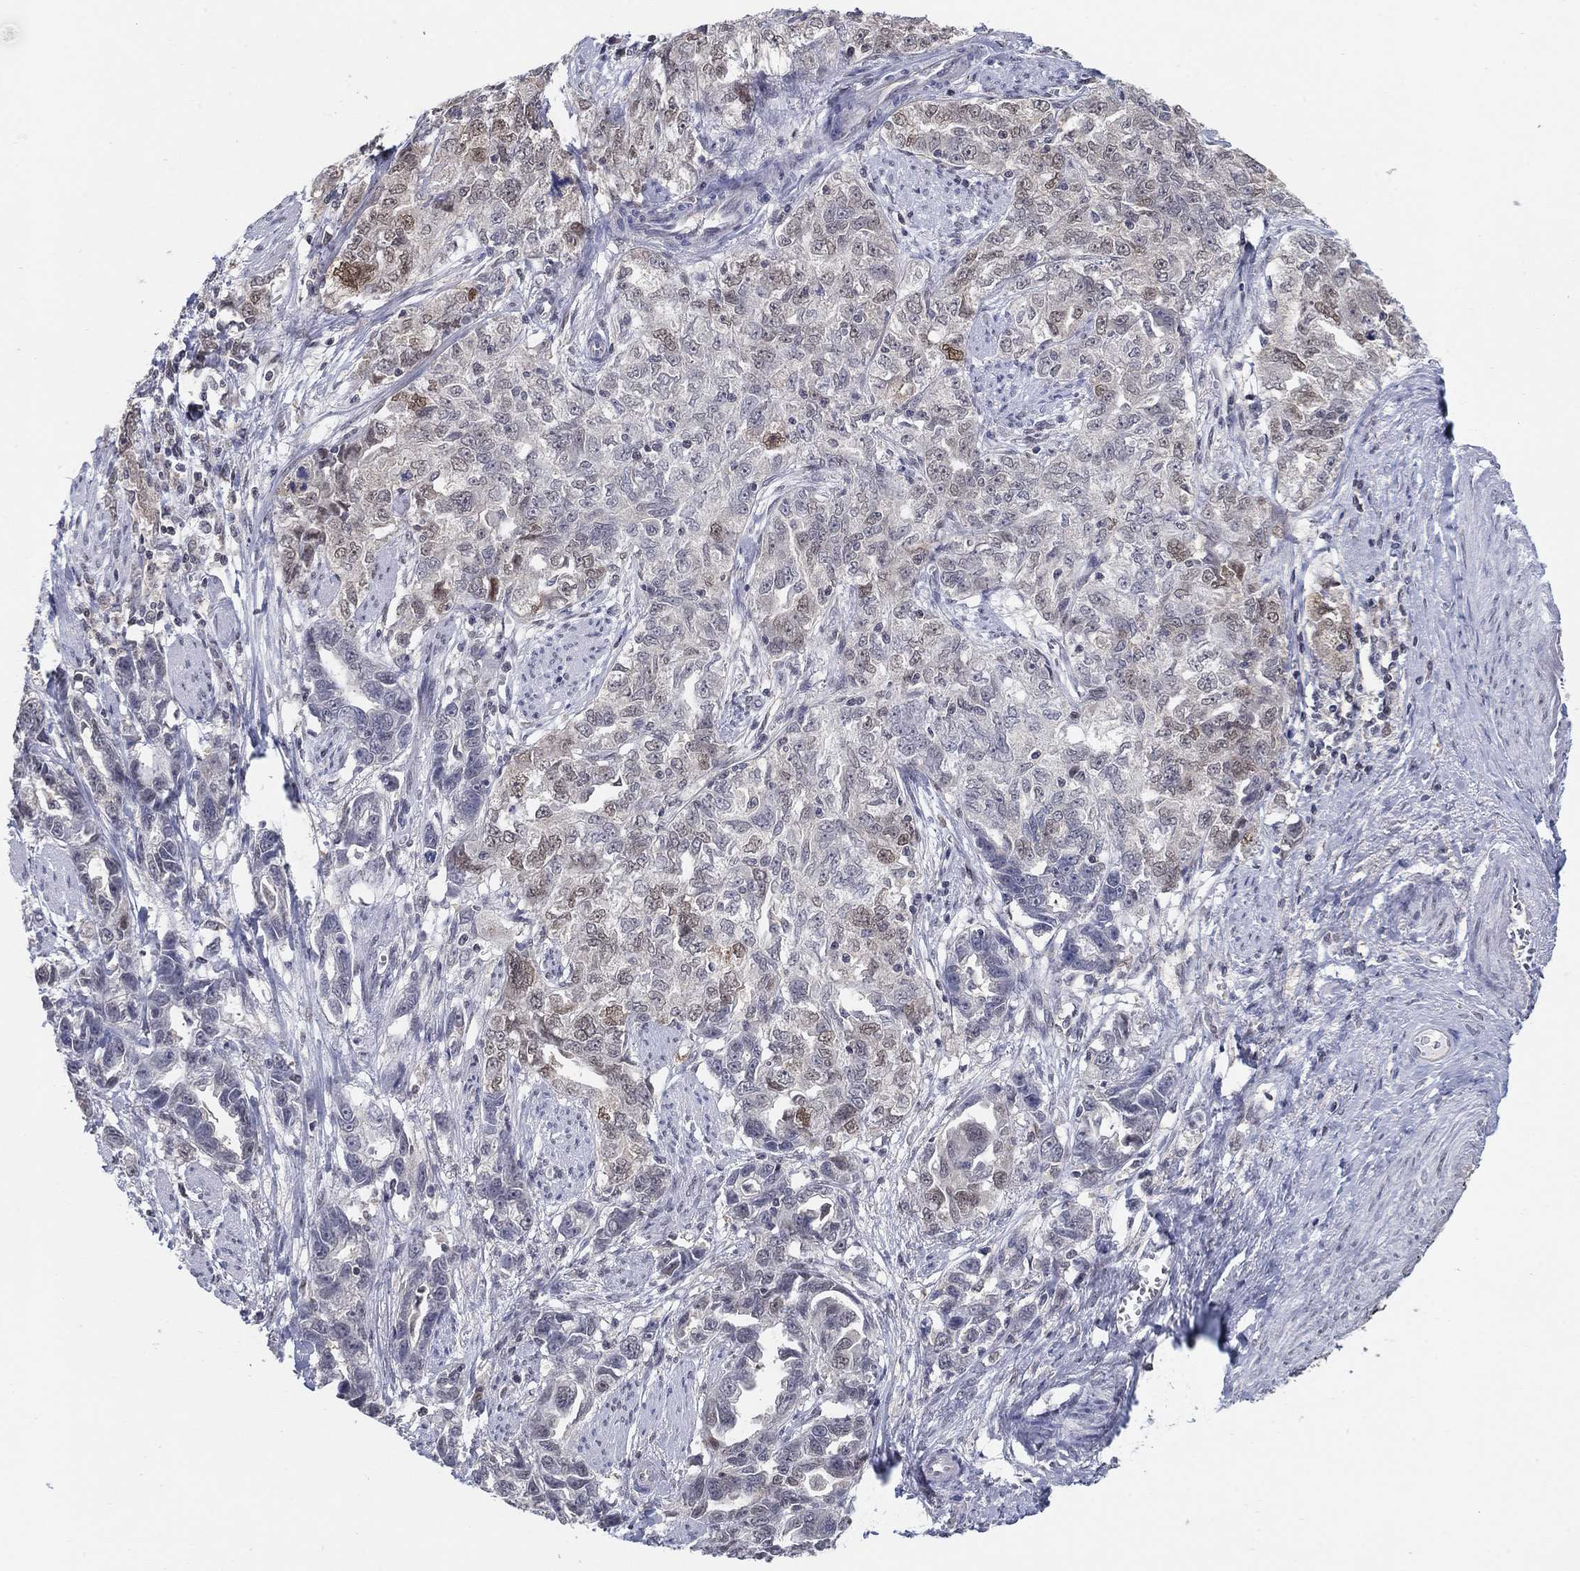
{"staining": {"intensity": "weak", "quantity": "<25%", "location": "nuclear"}, "tissue": "ovarian cancer", "cell_type": "Tumor cells", "image_type": "cancer", "snomed": [{"axis": "morphology", "description": "Cystadenocarcinoma, serous, NOS"}, {"axis": "topography", "description": "Ovary"}], "caption": "Protein analysis of ovarian cancer (serous cystadenocarcinoma) reveals no significant expression in tumor cells.", "gene": "CENPE", "patient": {"sex": "female", "age": 51}}